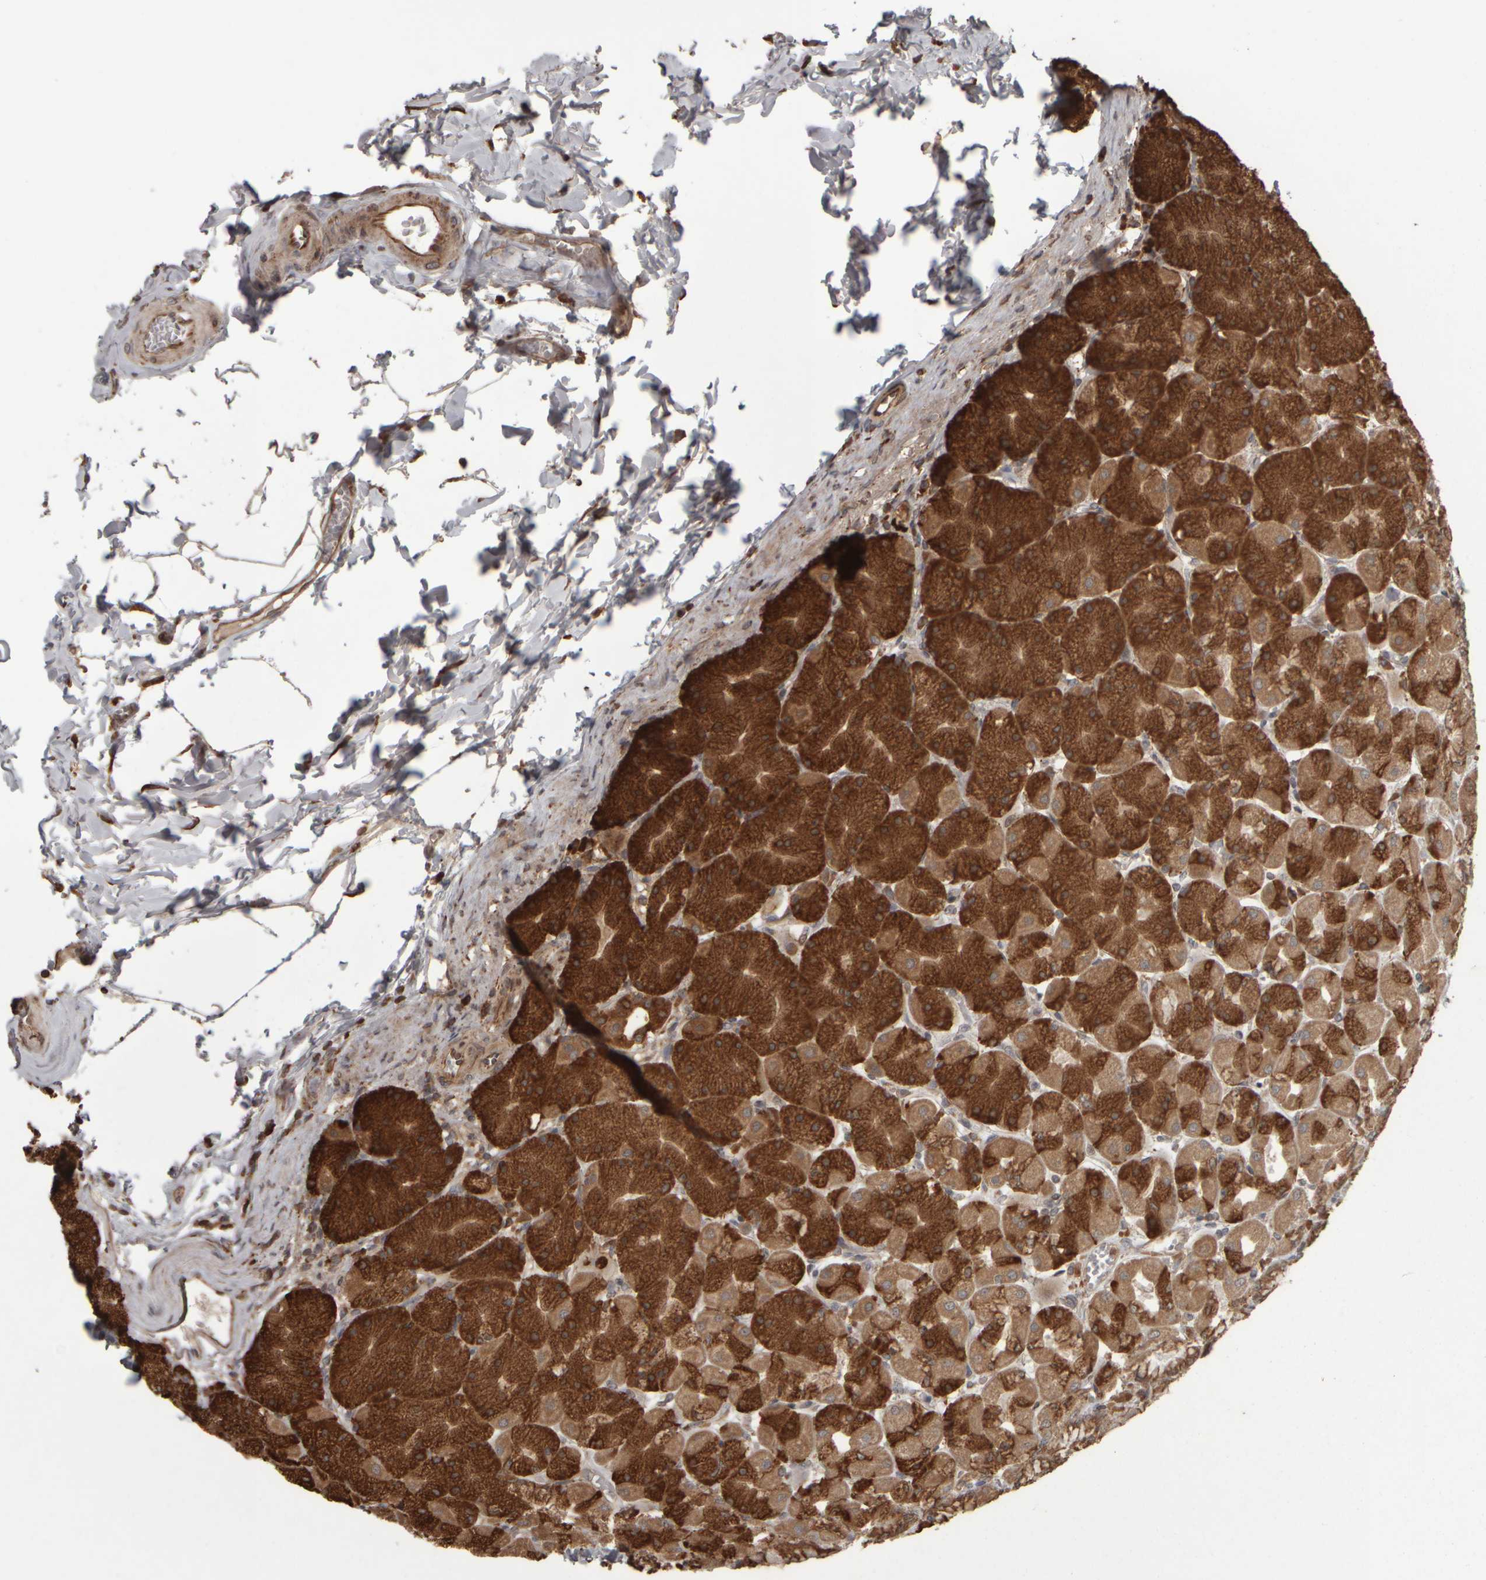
{"staining": {"intensity": "strong", "quantity": ">75%", "location": "cytoplasmic/membranous"}, "tissue": "stomach", "cell_type": "Glandular cells", "image_type": "normal", "snomed": [{"axis": "morphology", "description": "Normal tissue, NOS"}, {"axis": "topography", "description": "Stomach, upper"}], "caption": "Immunohistochemistry histopathology image of normal stomach: stomach stained using immunohistochemistry reveals high levels of strong protein expression localized specifically in the cytoplasmic/membranous of glandular cells, appearing as a cytoplasmic/membranous brown color.", "gene": "AGBL3", "patient": {"sex": "female", "age": 56}}